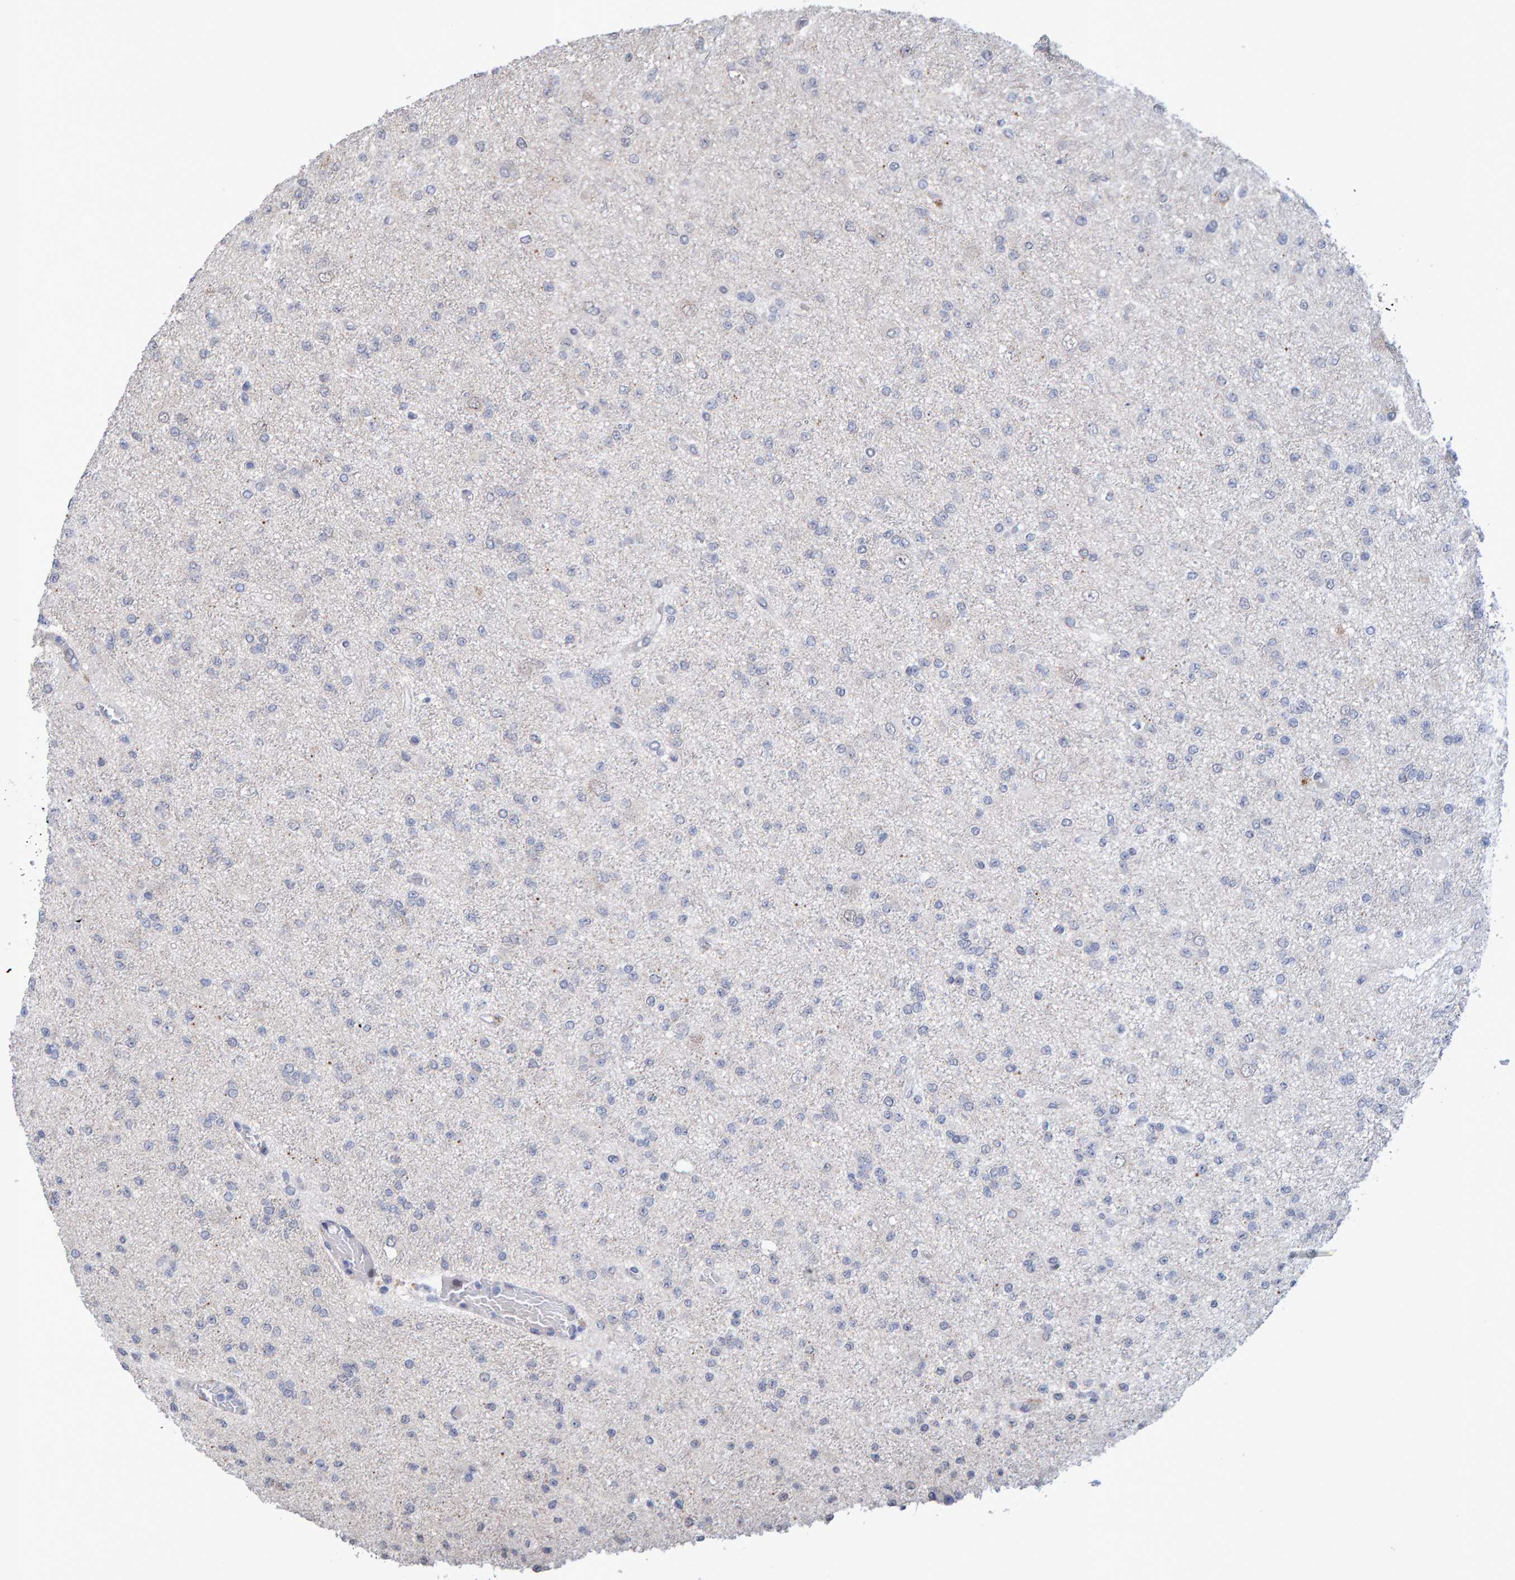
{"staining": {"intensity": "negative", "quantity": "none", "location": "none"}, "tissue": "glioma", "cell_type": "Tumor cells", "image_type": "cancer", "snomed": [{"axis": "morphology", "description": "Glioma, malignant, Low grade"}, {"axis": "topography", "description": "Brain"}], "caption": "Immunohistochemical staining of human malignant glioma (low-grade) exhibits no significant positivity in tumor cells. Nuclei are stained in blue.", "gene": "USP43", "patient": {"sex": "female", "age": 22}}